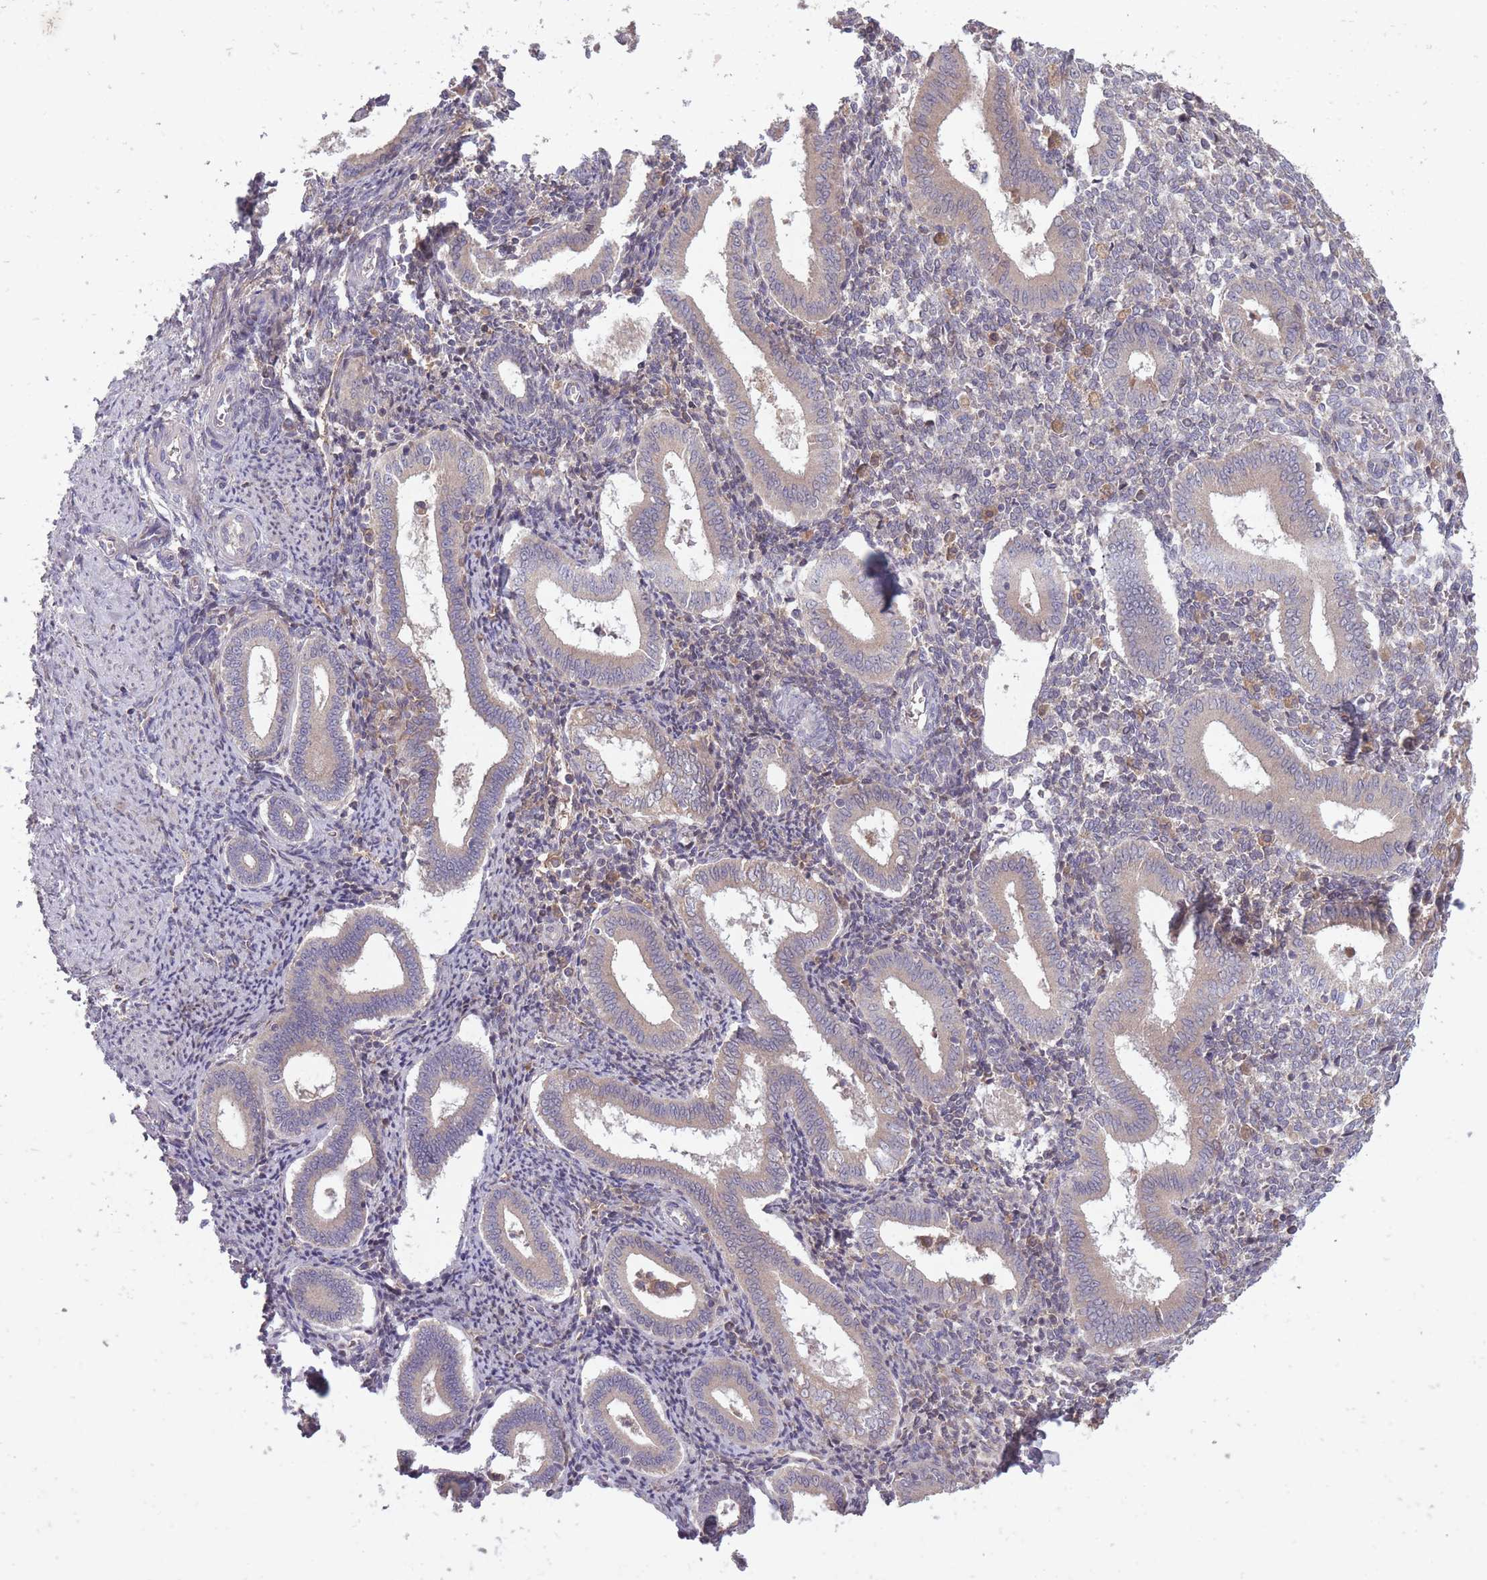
{"staining": {"intensity": "negative", "quantity": "none", "location": "none"}, "tissue": "endometrium", "cell_type": "Cells in endometrial stroma", "image_type": "normal", "snomed": [{"axis": "morphology", "description": "Normal tissue, NOS"}, {"axis": "topography", "description": "Endometrium"}], "caption": "This histopathology image is of normal endometrium stained with immunohistochemistry (IHC) to label a protein in brown with the nuclei are counter-stained blue. There is no positivity in cells in endometrial stroma.", "gene": "OR2V1", "patient": {"sex": "female", "age": 44}}